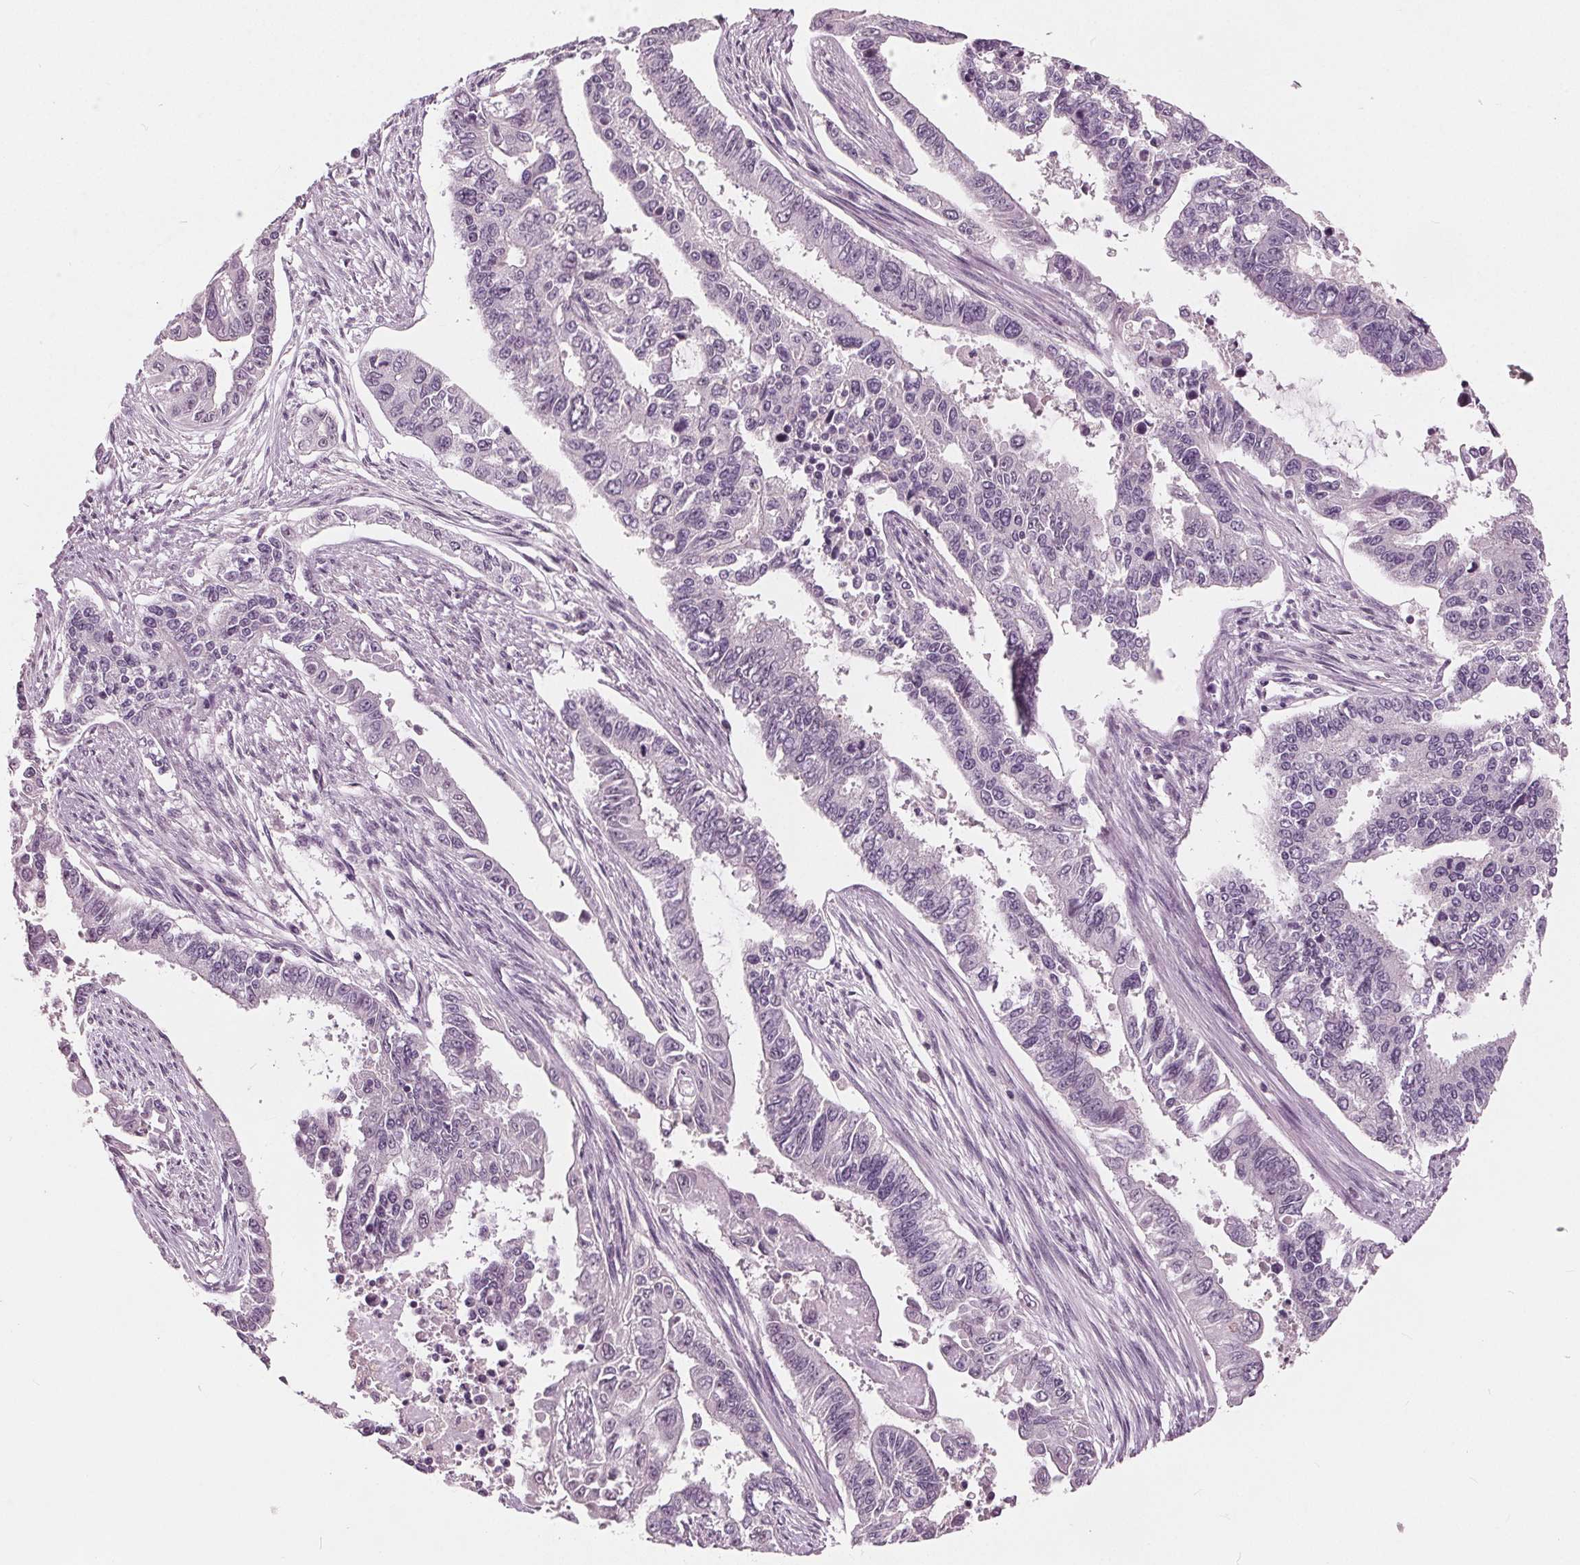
{"staining": {"intensity": "negative", "quantity": "none", "location": "none"}, "tissue": "endometrial cancer", "cell_type": "Tumor cells", "image_type": "cancer", "snomed": [{"axis": "morphology", "description": "Adenocarcinoma, NOS"}, {"axis": "topography", "description": "Uterus"}], "caption": "The immunohistochemistry (IHC) histopathology image has no significant staining in tumor cells of endometrial cancer tissue. (DAB IHC, high magnification).", "gene": "TKFC", "patient": {"sex": "female", "age": 59}}